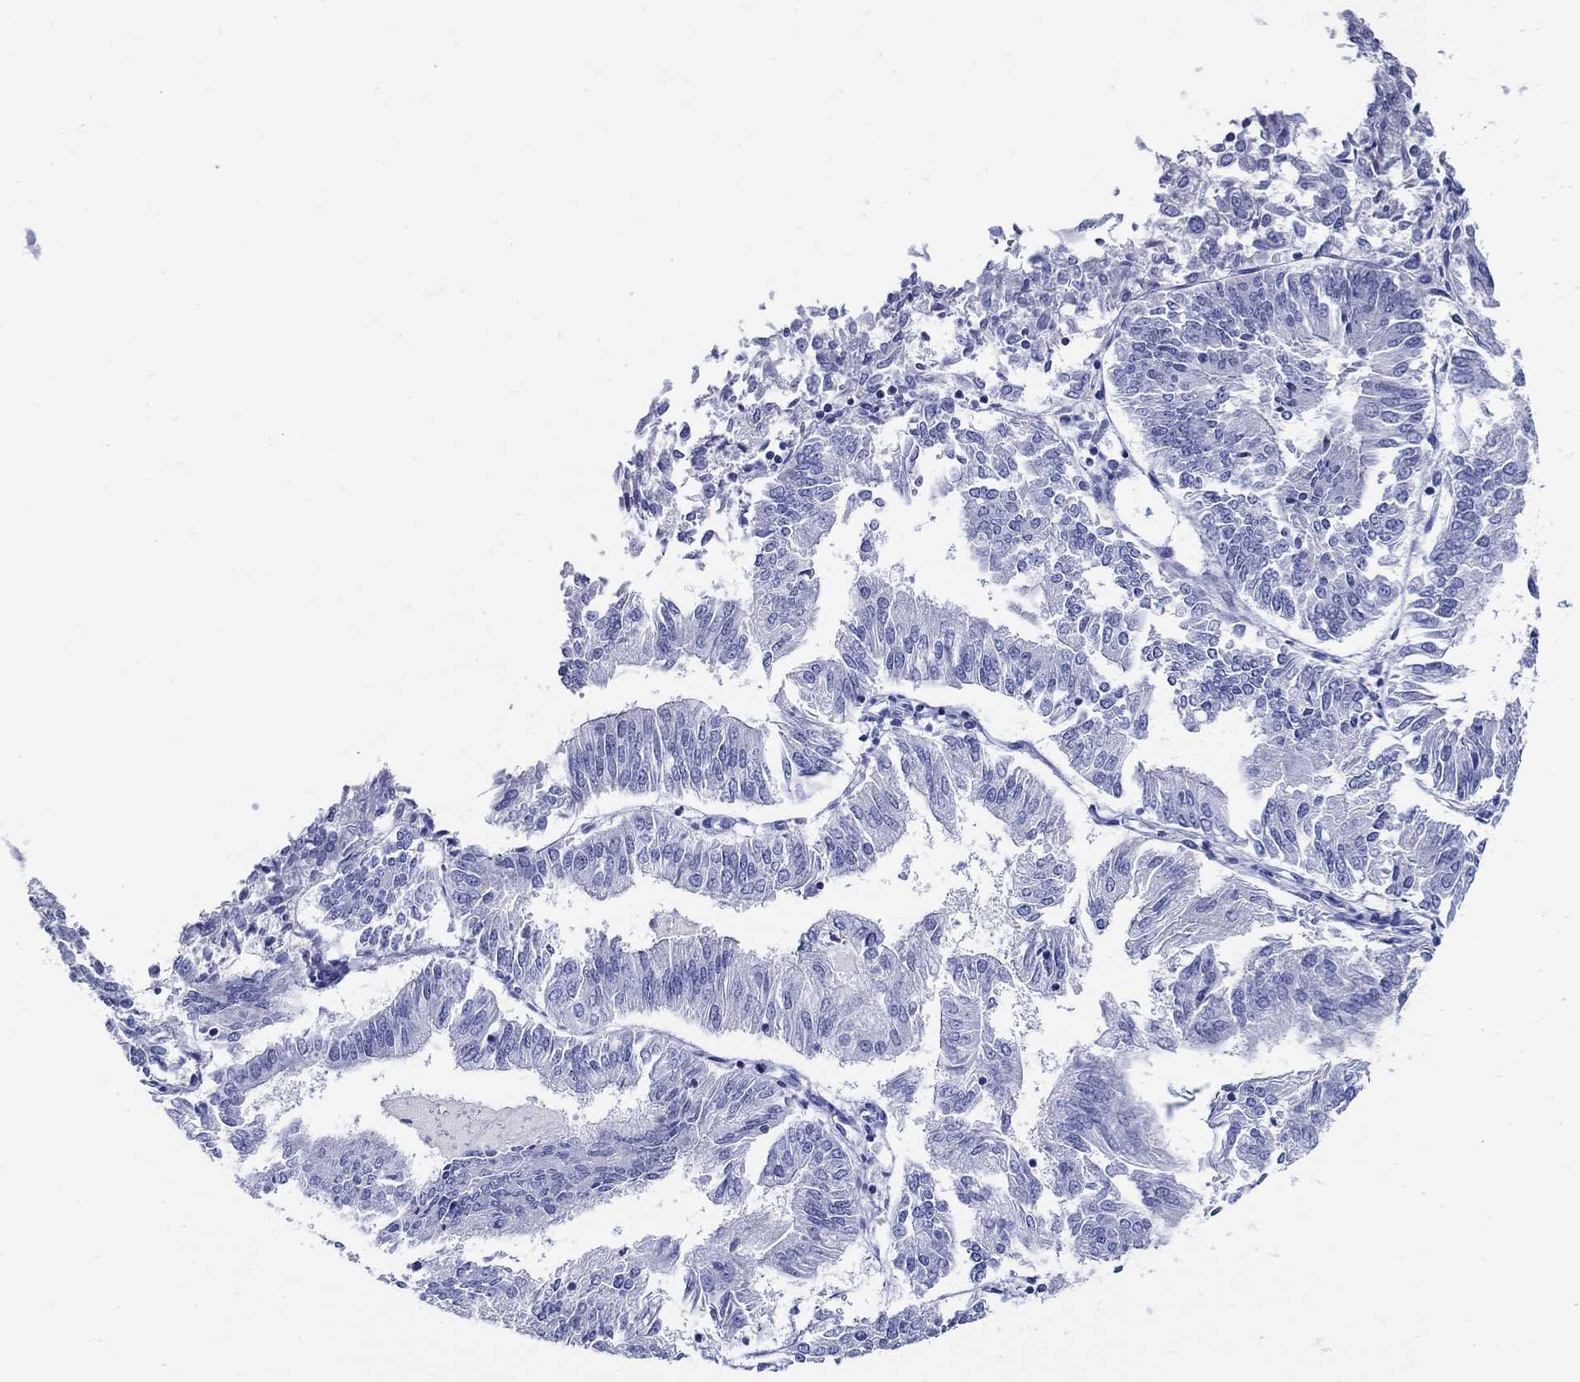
{"staining": {"intensity": "negative", "quantity": "none", "location": "none"}, "tissue": "endometrial cancer", "cell_type": "Tumor cells", "image_type": "cancer", "snomed": [{"axis": "morphology", "description": "Adenocarcinoma, NOS"}, {"axis": "topography", "description": "Endometrium"}], "caption": "Endometrial cancer stained for a protein using IHC exhibits no positivity tumor cells.", "gene": "CRYGS", "patient": {"sex": "female", "age": 58}}